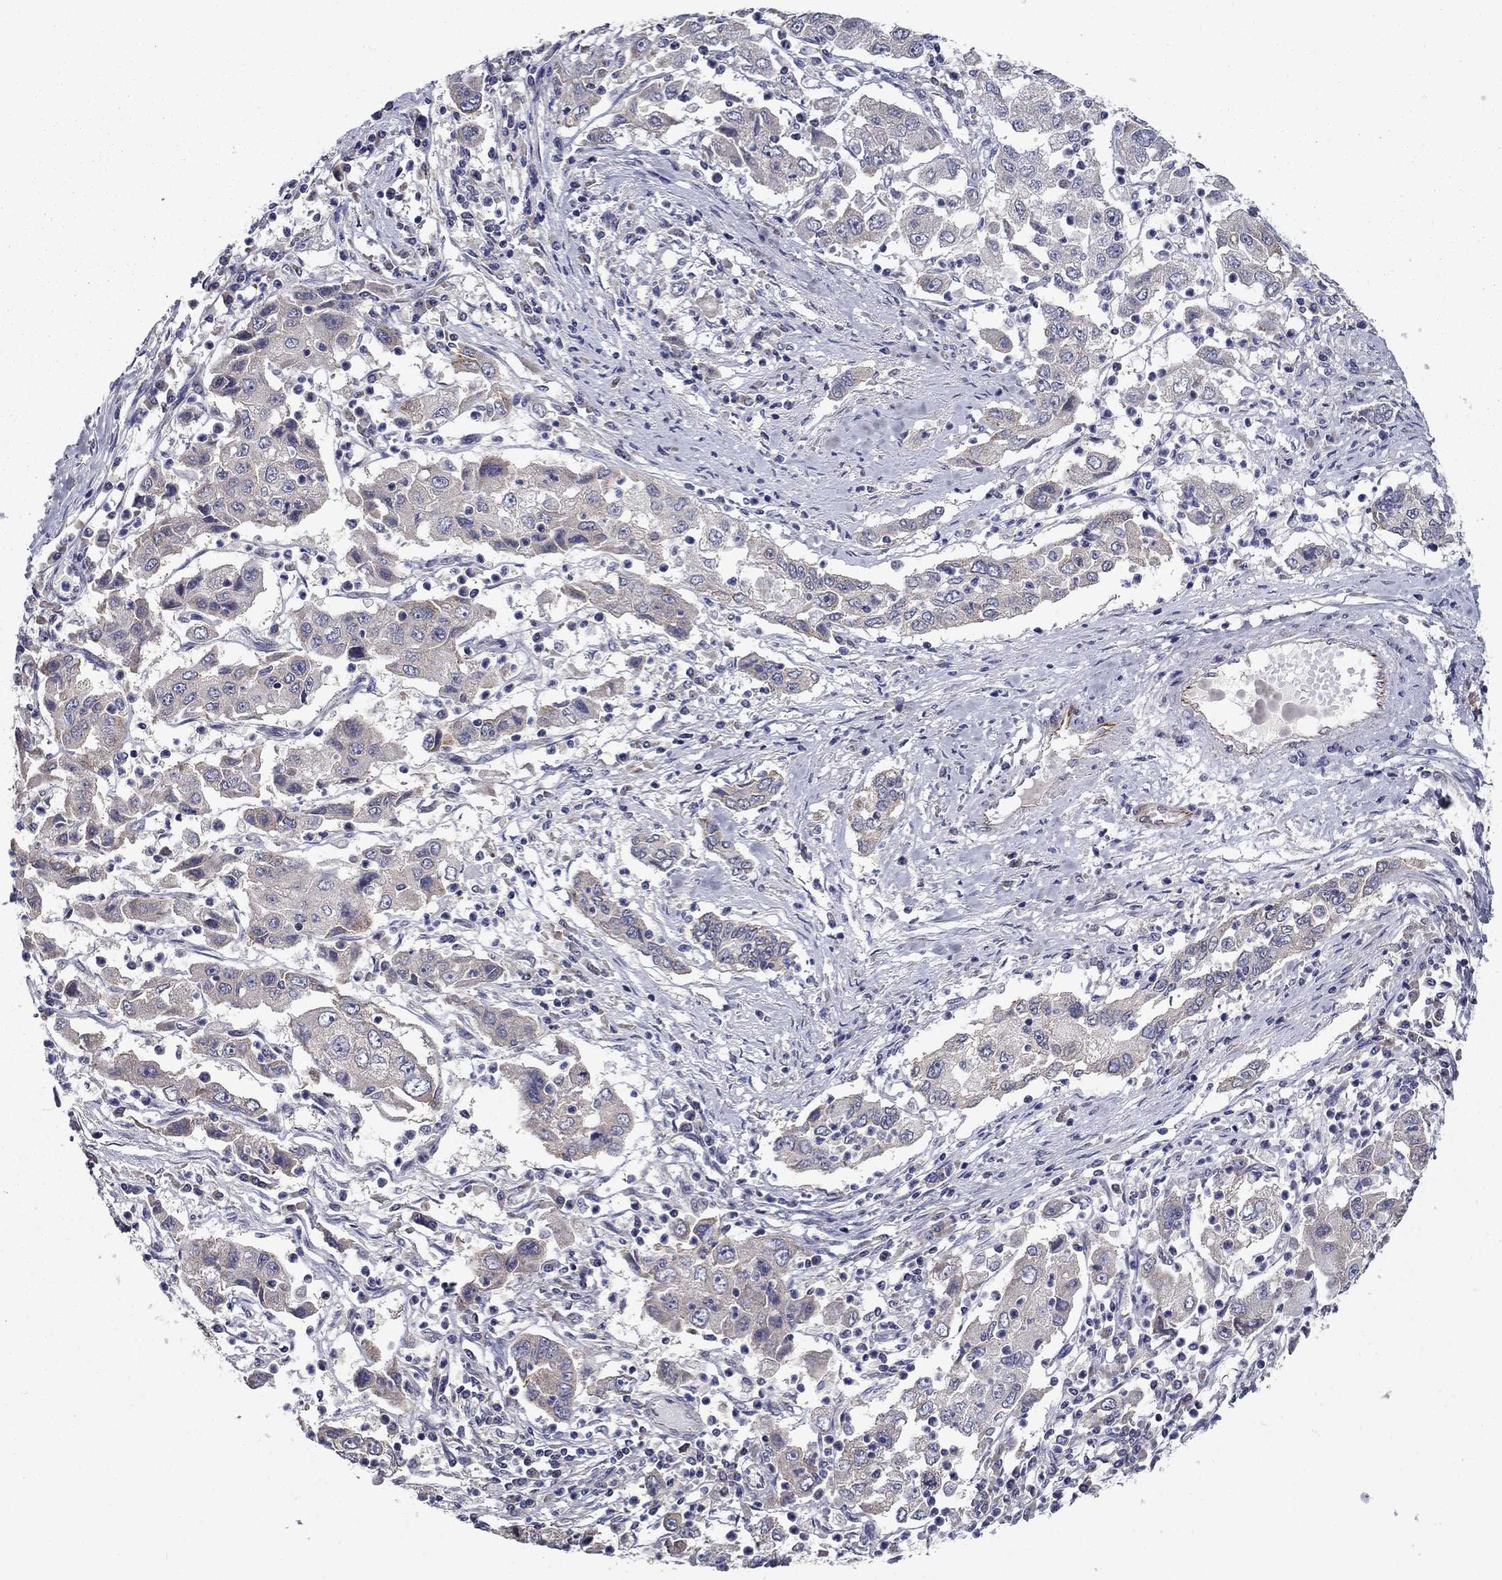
{"staining": {"intensity": "negative", "quantity": "none", "location": "none"}, "tissue": "cervical cancer", "cell_type": "Tumor cells", "image_type": "cancer", "snomed": [{"axis": "morphology", "description": "Squamous cell carcinoma, NOS"}, {"axis": "topography", "description": "Cervix"}], "caption": "Immunohistochemical staining of cervical squamous cell carcinoma displays no significant staining in tumor cells.", "gene": "LACTB2", "patient": {"sex": "female", "age": 36}}